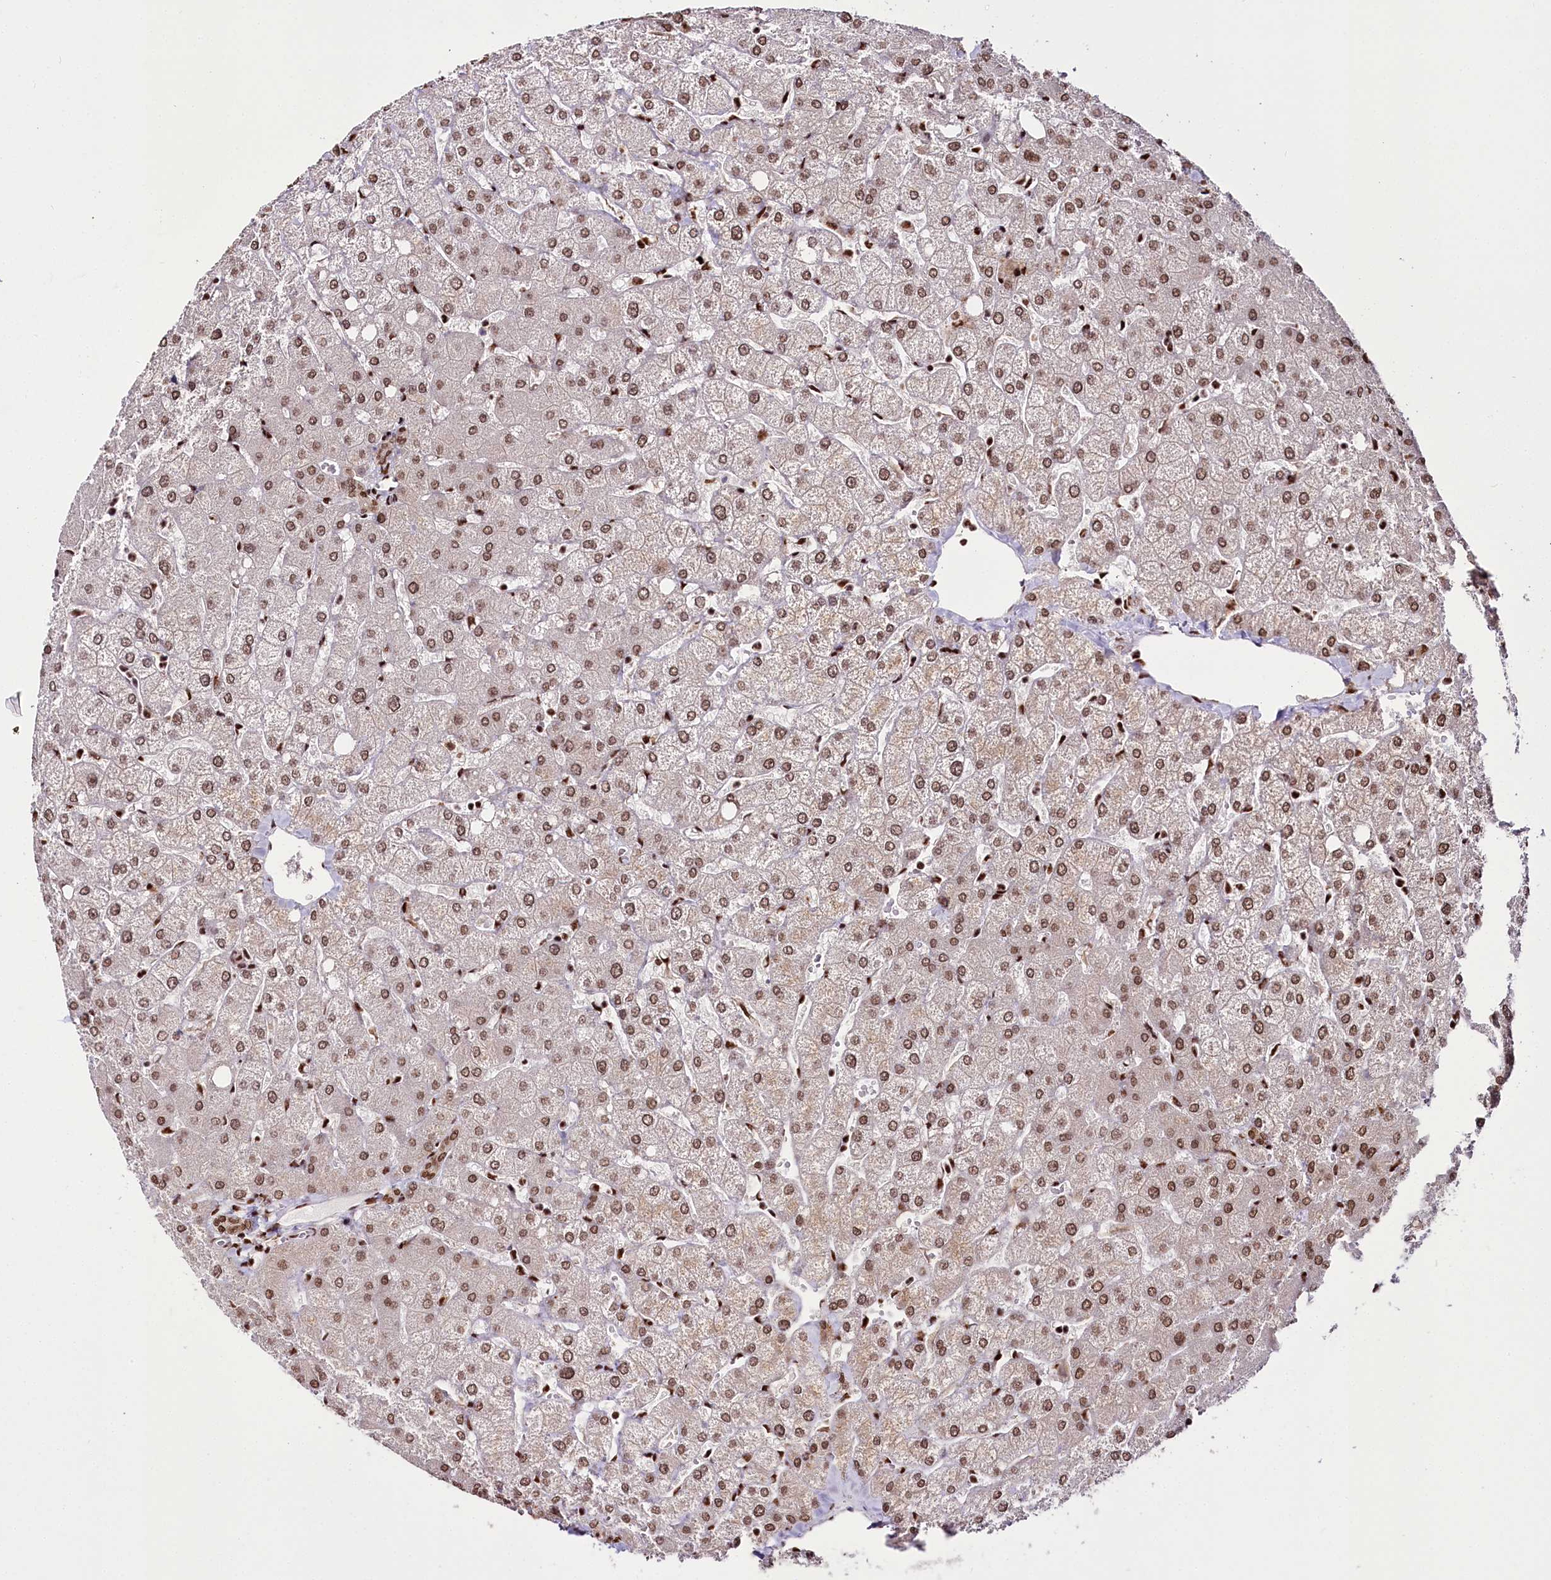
{"staining": {"intensity": "moderate", "quantity": ">75%", "location": "nuclear"}, "tissue": "liver", "cell_type": "Cholangiocytes", "image_type": "normal", "snomed": [{"axis": "morphology", "description": "Normal tissue, NOS"}, {"axis": "topography", "description": "Liver"}], "caption": "Moderate nuclear protein positivity is present in about >75% of cholangiocytes in liver. (Brightfield microscopy of DAB IHC at high magnification).", "gene": "SMARCE1", "patient": {"sex": "female", "age": 54}}